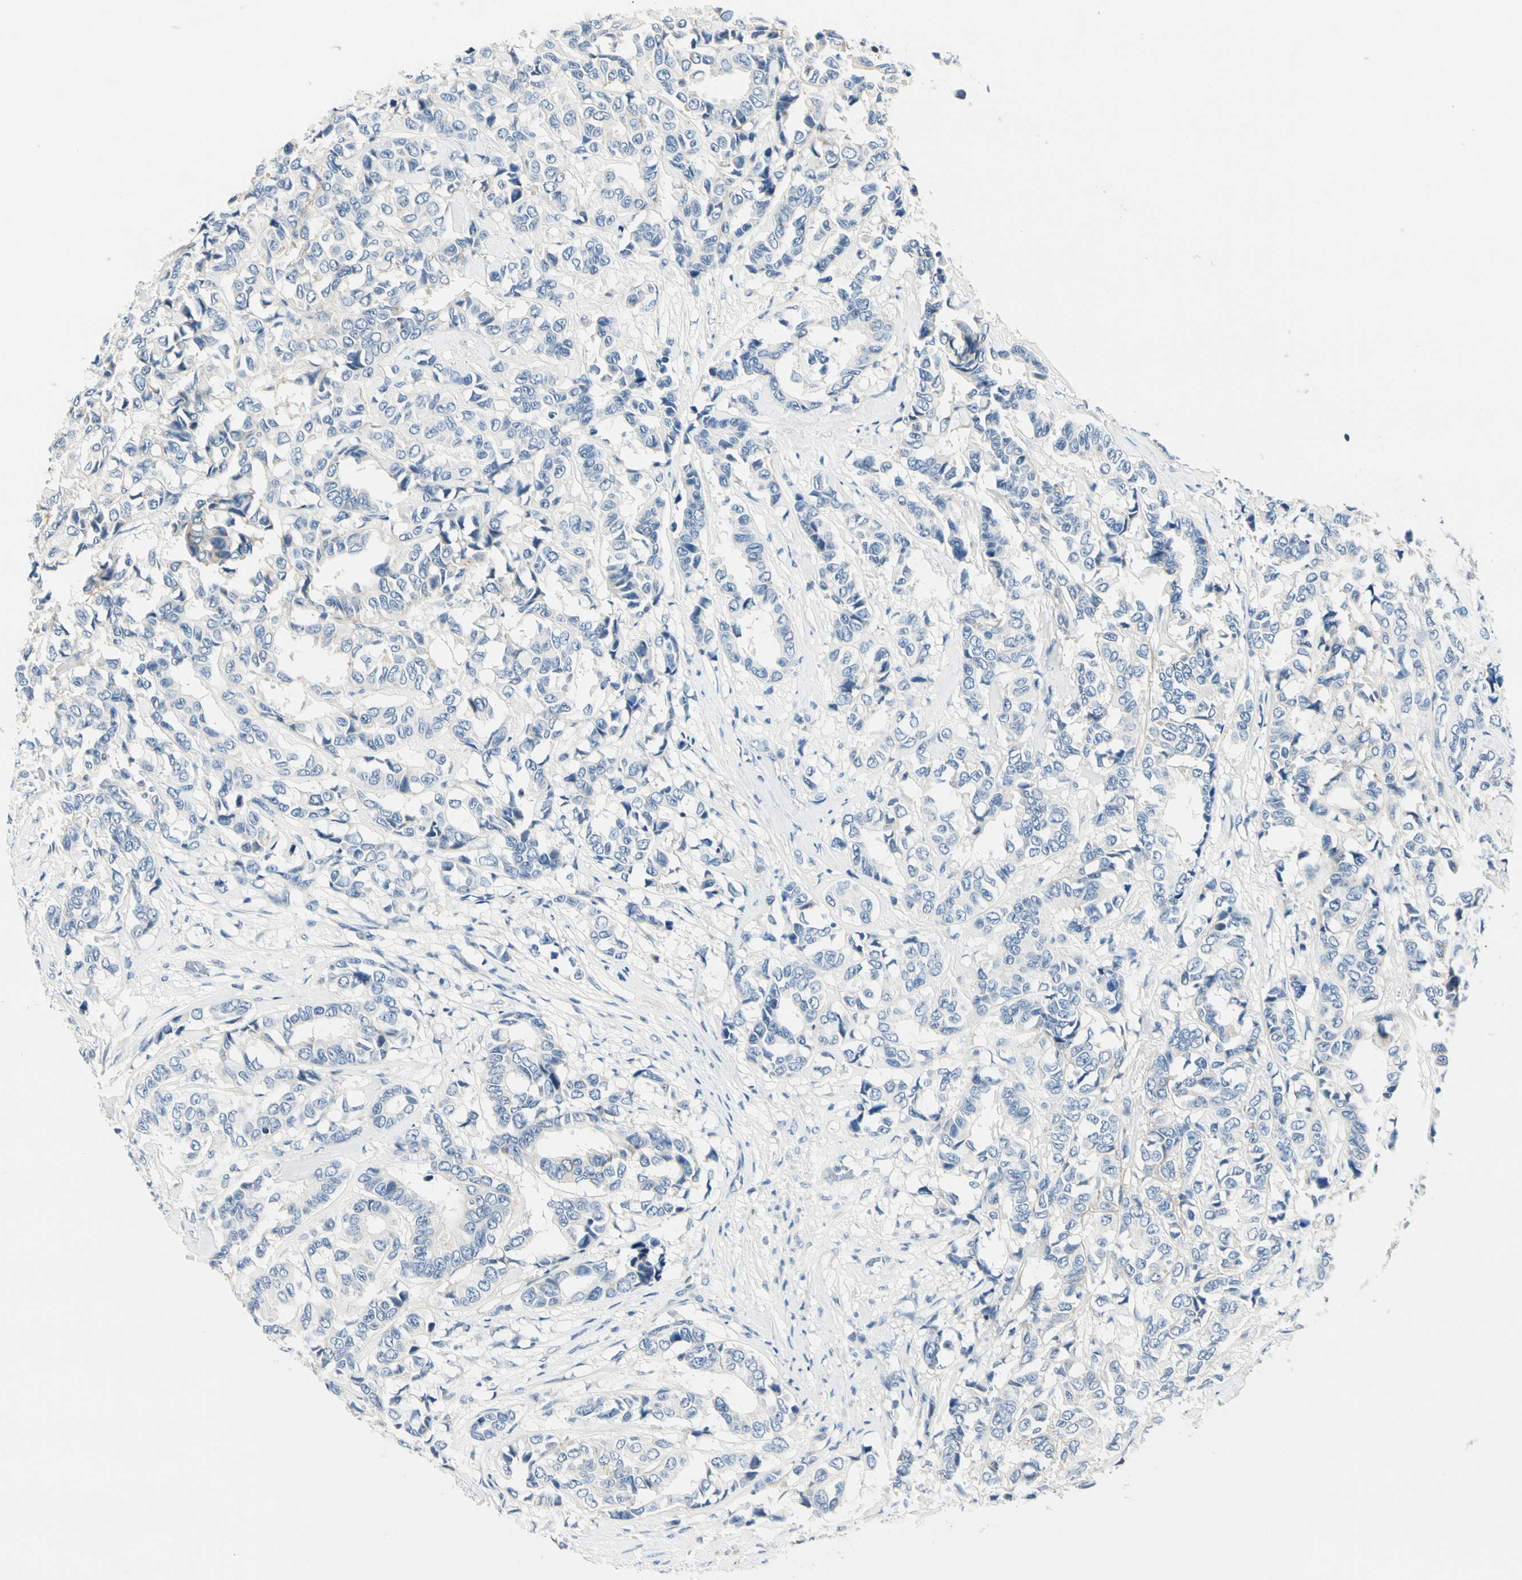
{"staining": {"intensity": "negative", "quantity": "none", "location": "none"}, "tissue": "breast cancer", "cell_type": "Tumor cells", "image_type": "cancer", "snomed": [{"axis": "morphology", "description": "Duct carcinoma"}, {"axis": "topography", "description": "Breast"}], "caption": "This is a histopathology image of immunohistochemistry staining of breast invasive ductal carcinoma, which shows no expression in tumor cells.", "gene": "TGFBR3", "patient": {"sex": "female", "age": 87}}